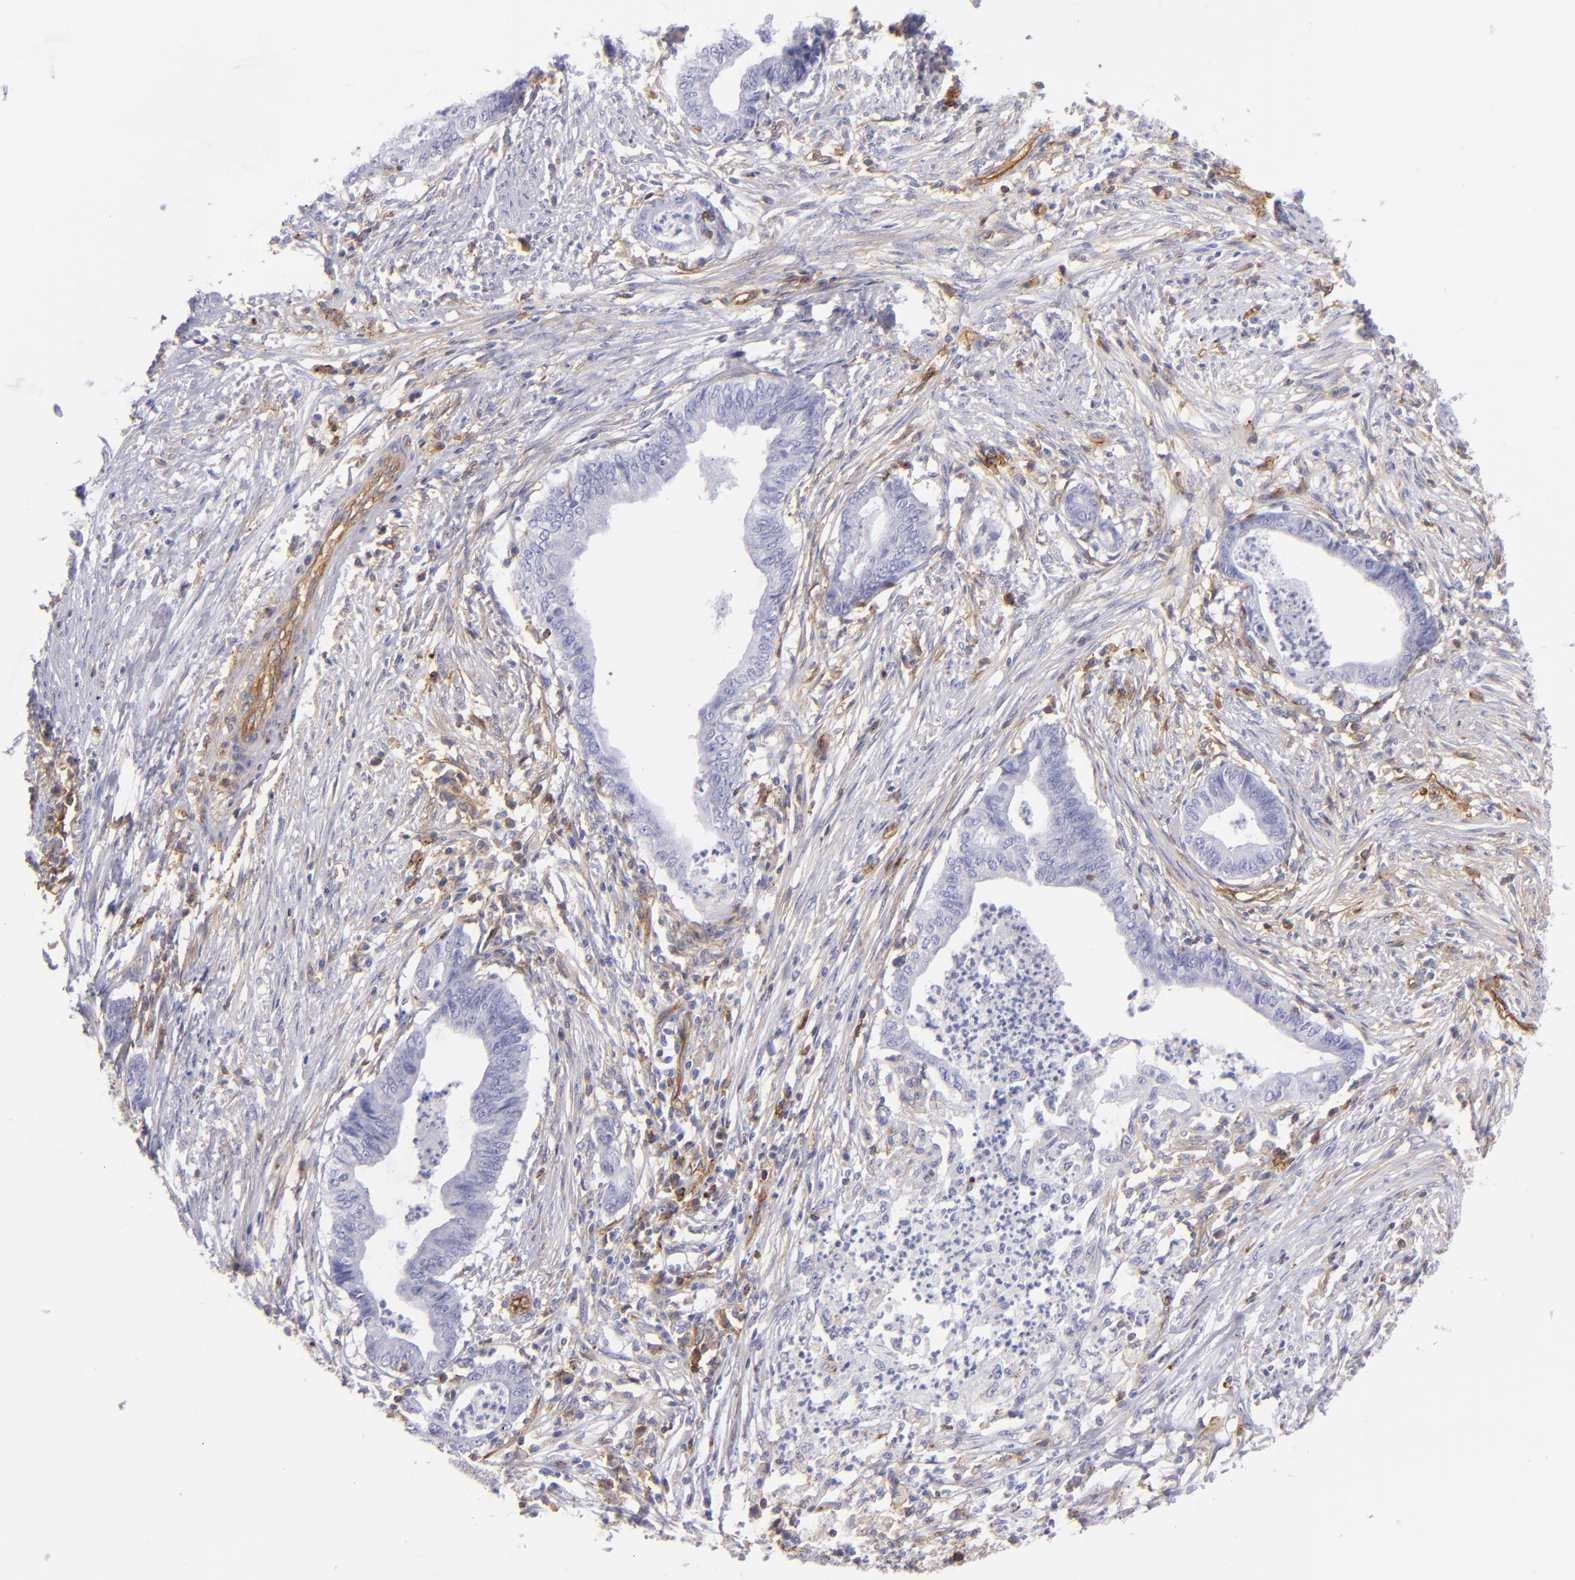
{"staining": {"intensity": "negative", "quantity": "none", "location": "none"}, "tissue": "endometrial cancer", "cell_type": "Tumor cells", "image_type": "cancer", "snomed": [{"axis": "morphology", "description": "Necrosis, NOS"}, {"axis": "morphology", "description": "Adenocarcinoma, NOS"}, {"axis": "topography", "description": "Endometrium"}], "caption": "There is no significant staining in tumor cells of adenocarcinoma (endometrial).", "gene": "ENTPD1", "patient": {"sex": "female", "age": 79}}